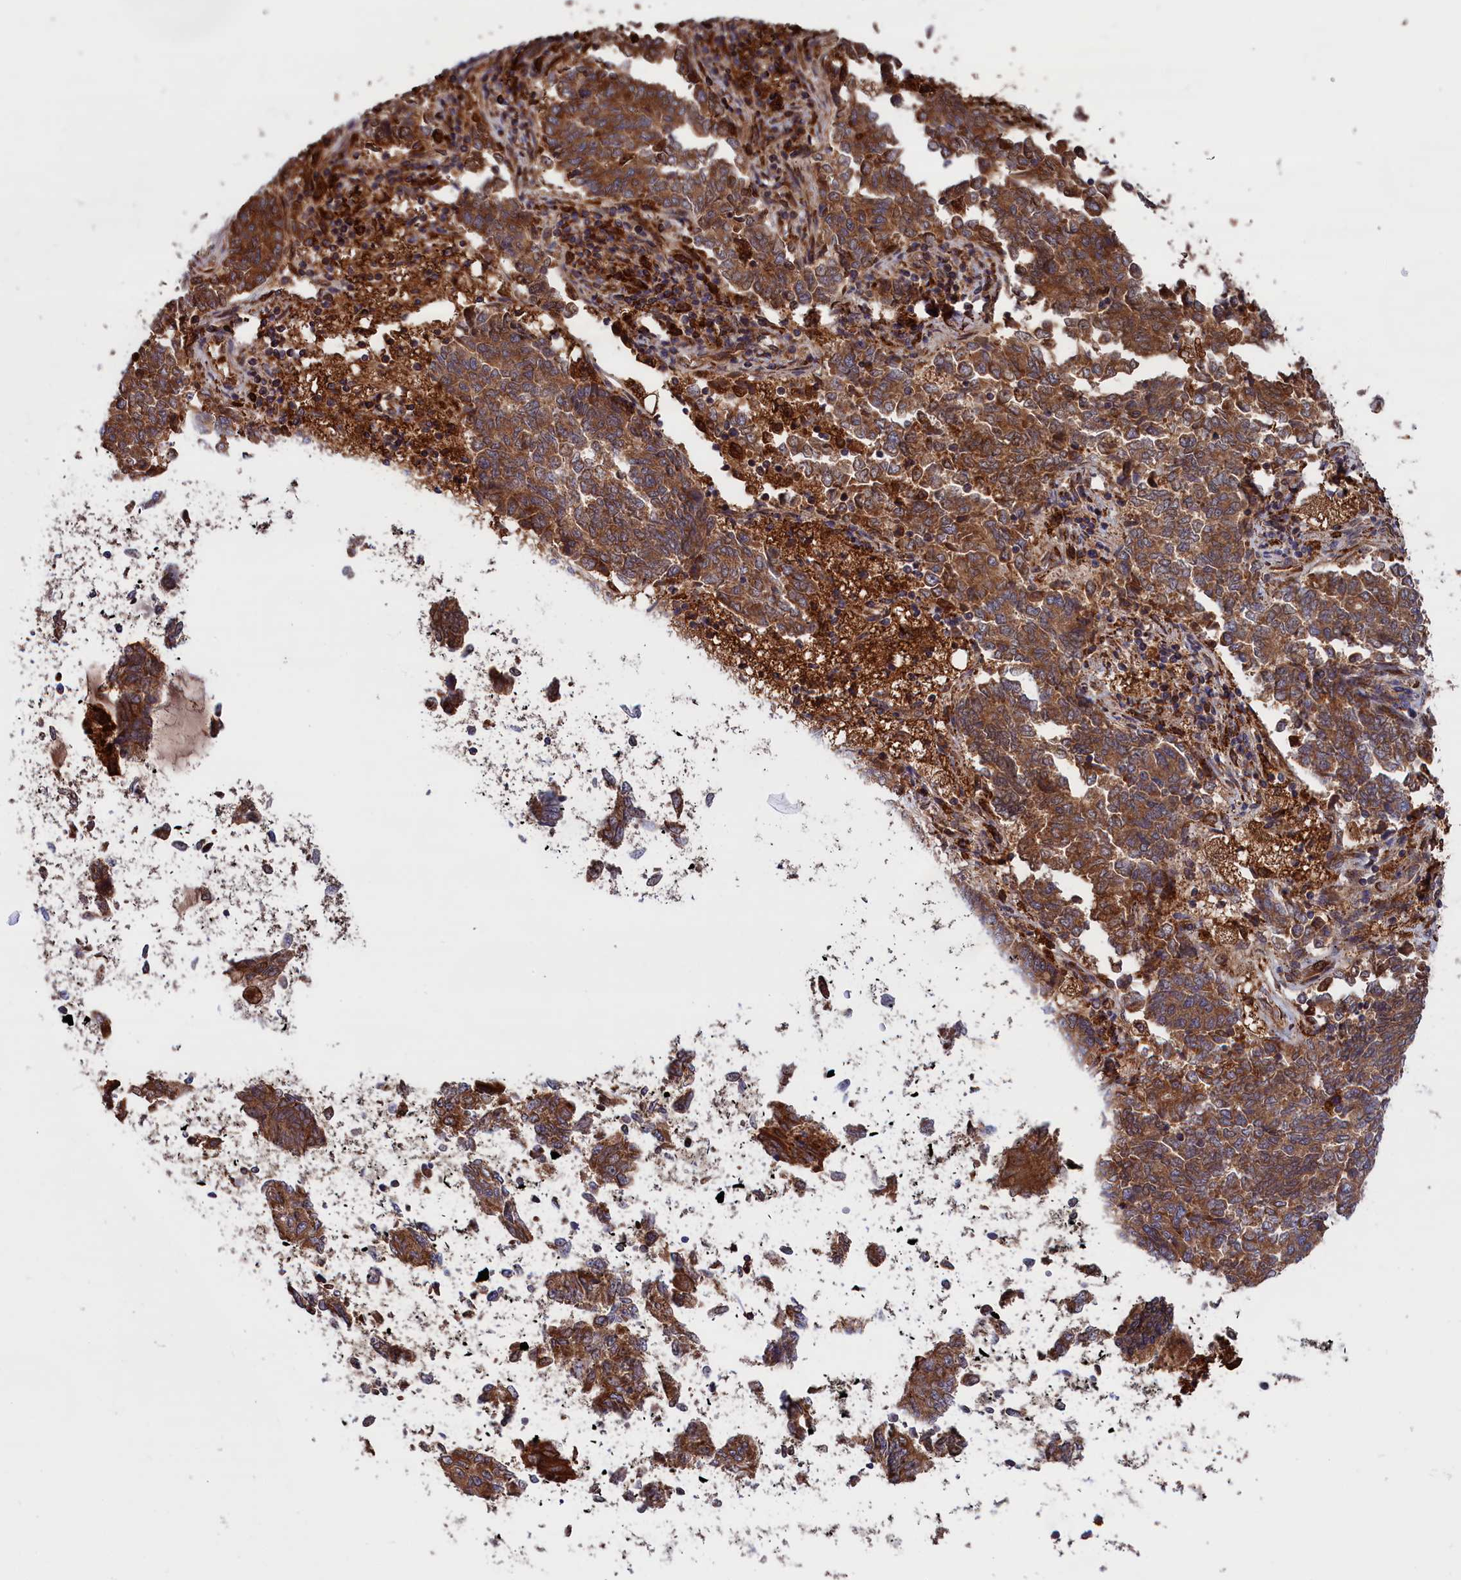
{"staining": {"intensity": "moderate", "quantity": ">75%", "location": "cytoplasmic/membranous"}, "tissue": "endometrial cancer", "cell_type": "Tumor cells", "image_type": "cancer", "snomed": [{"axis": "morphology", "description": "Adenocarcinoma, NOS"}, {"axis": "topography", "description": "Endometrium"}], "caption": "Protein expression analysis of endometrial cancer (adenocarcinoma) demonstrates moderate cytoplasmic/membranous positivity in about >75% of tumor cells.", "gene": "PLA2G4C", "patient": {"sex": "female", "age": 80}}